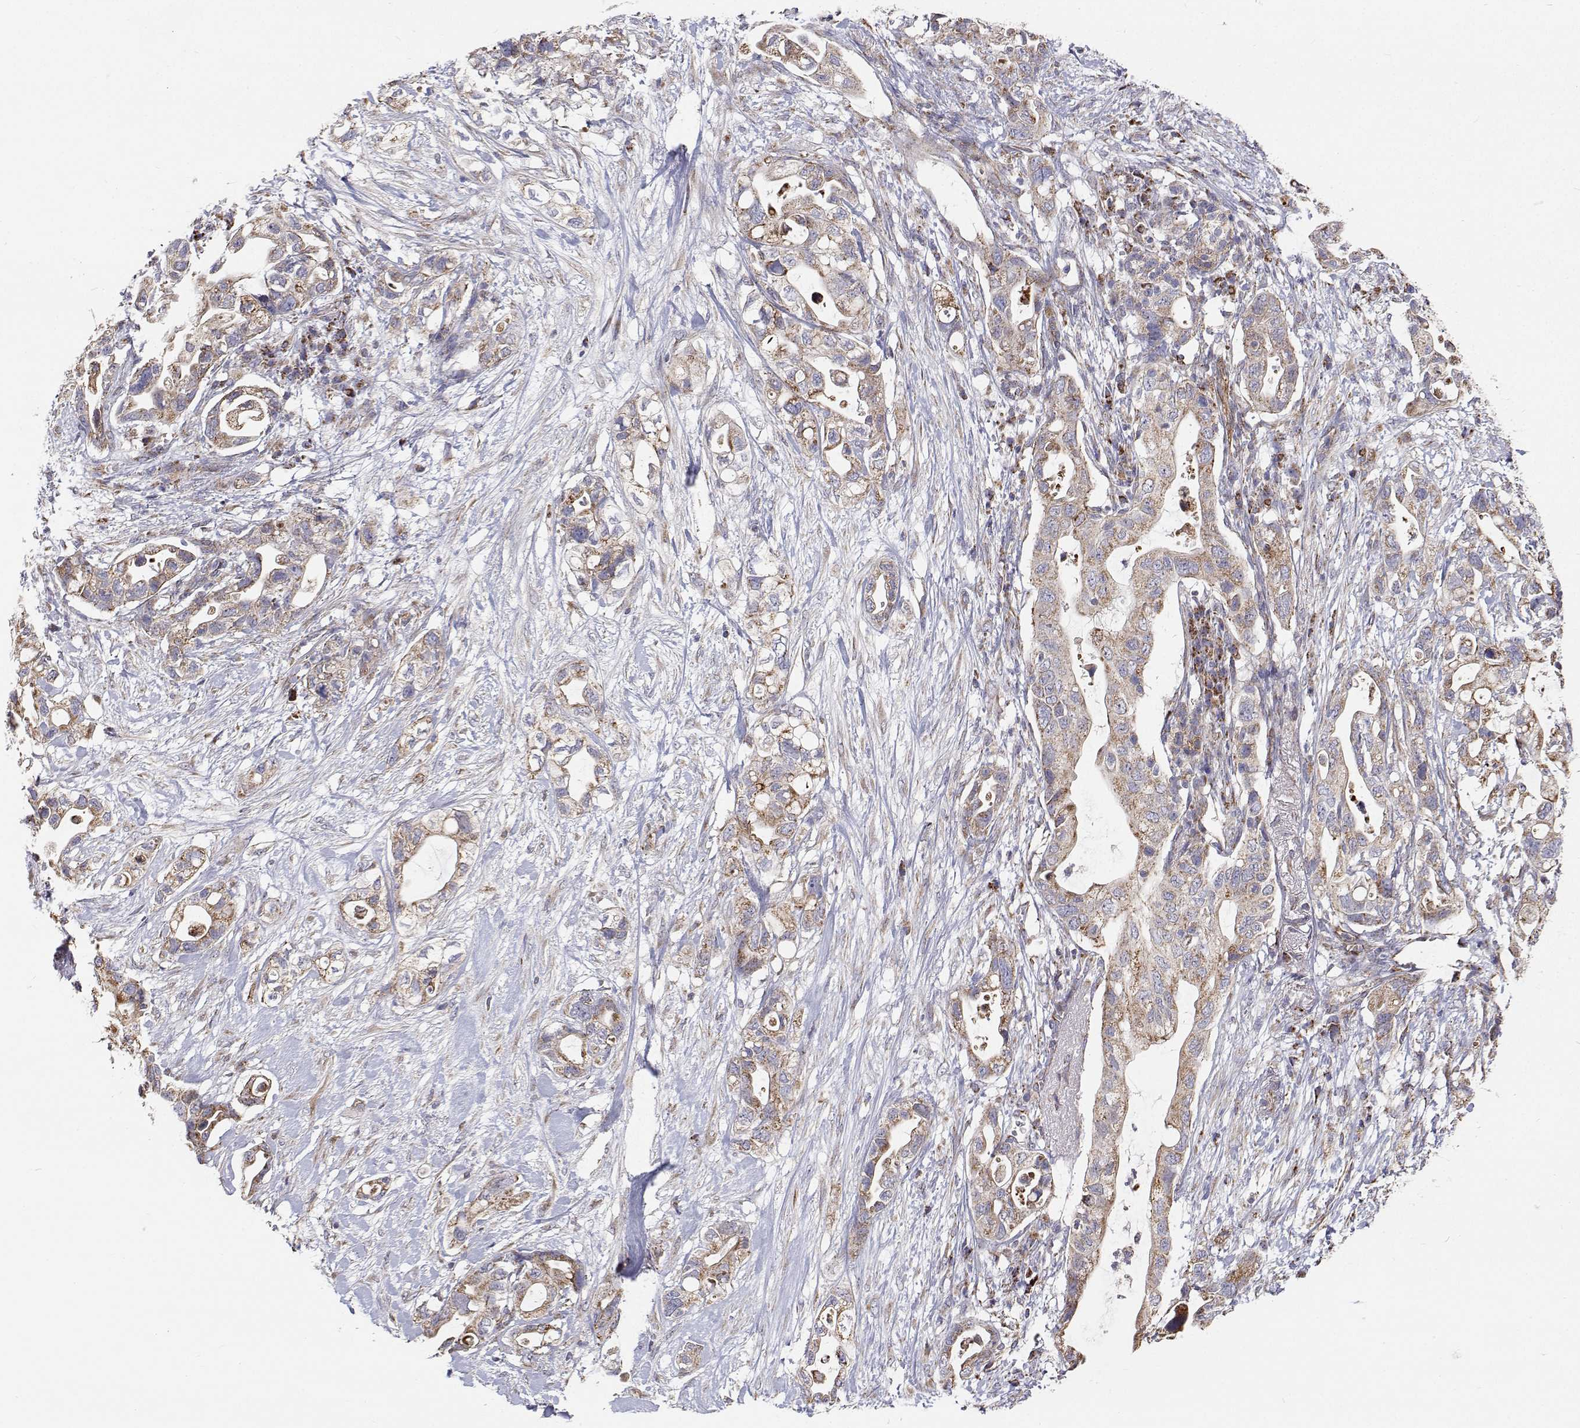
{"staining": {"intensity": "moderate", "quantity": "25%-75%", "location": "cytoplasmic/membranous"}, "tissue": "pancreatic cancer", "cell_type": "Tumor cells", "image_type": "cancer", "snomed": [{"axis": "morphology", "description": "Adenocarcinoma, NOS"}, {"axis": "topography", "description": "Pancreas"}], "caption": "Immunohistochemistry (IHC) photomicrograph of pancreatic adenocarcinoma stained for a protein (brown), which demonstrates medium levels of moderate cytoplasmic/membranous positivity in approximately 25%-75% of tumor cells.", "gene": "SPICE1", "patient": {"sex": "female", "age": 72}}